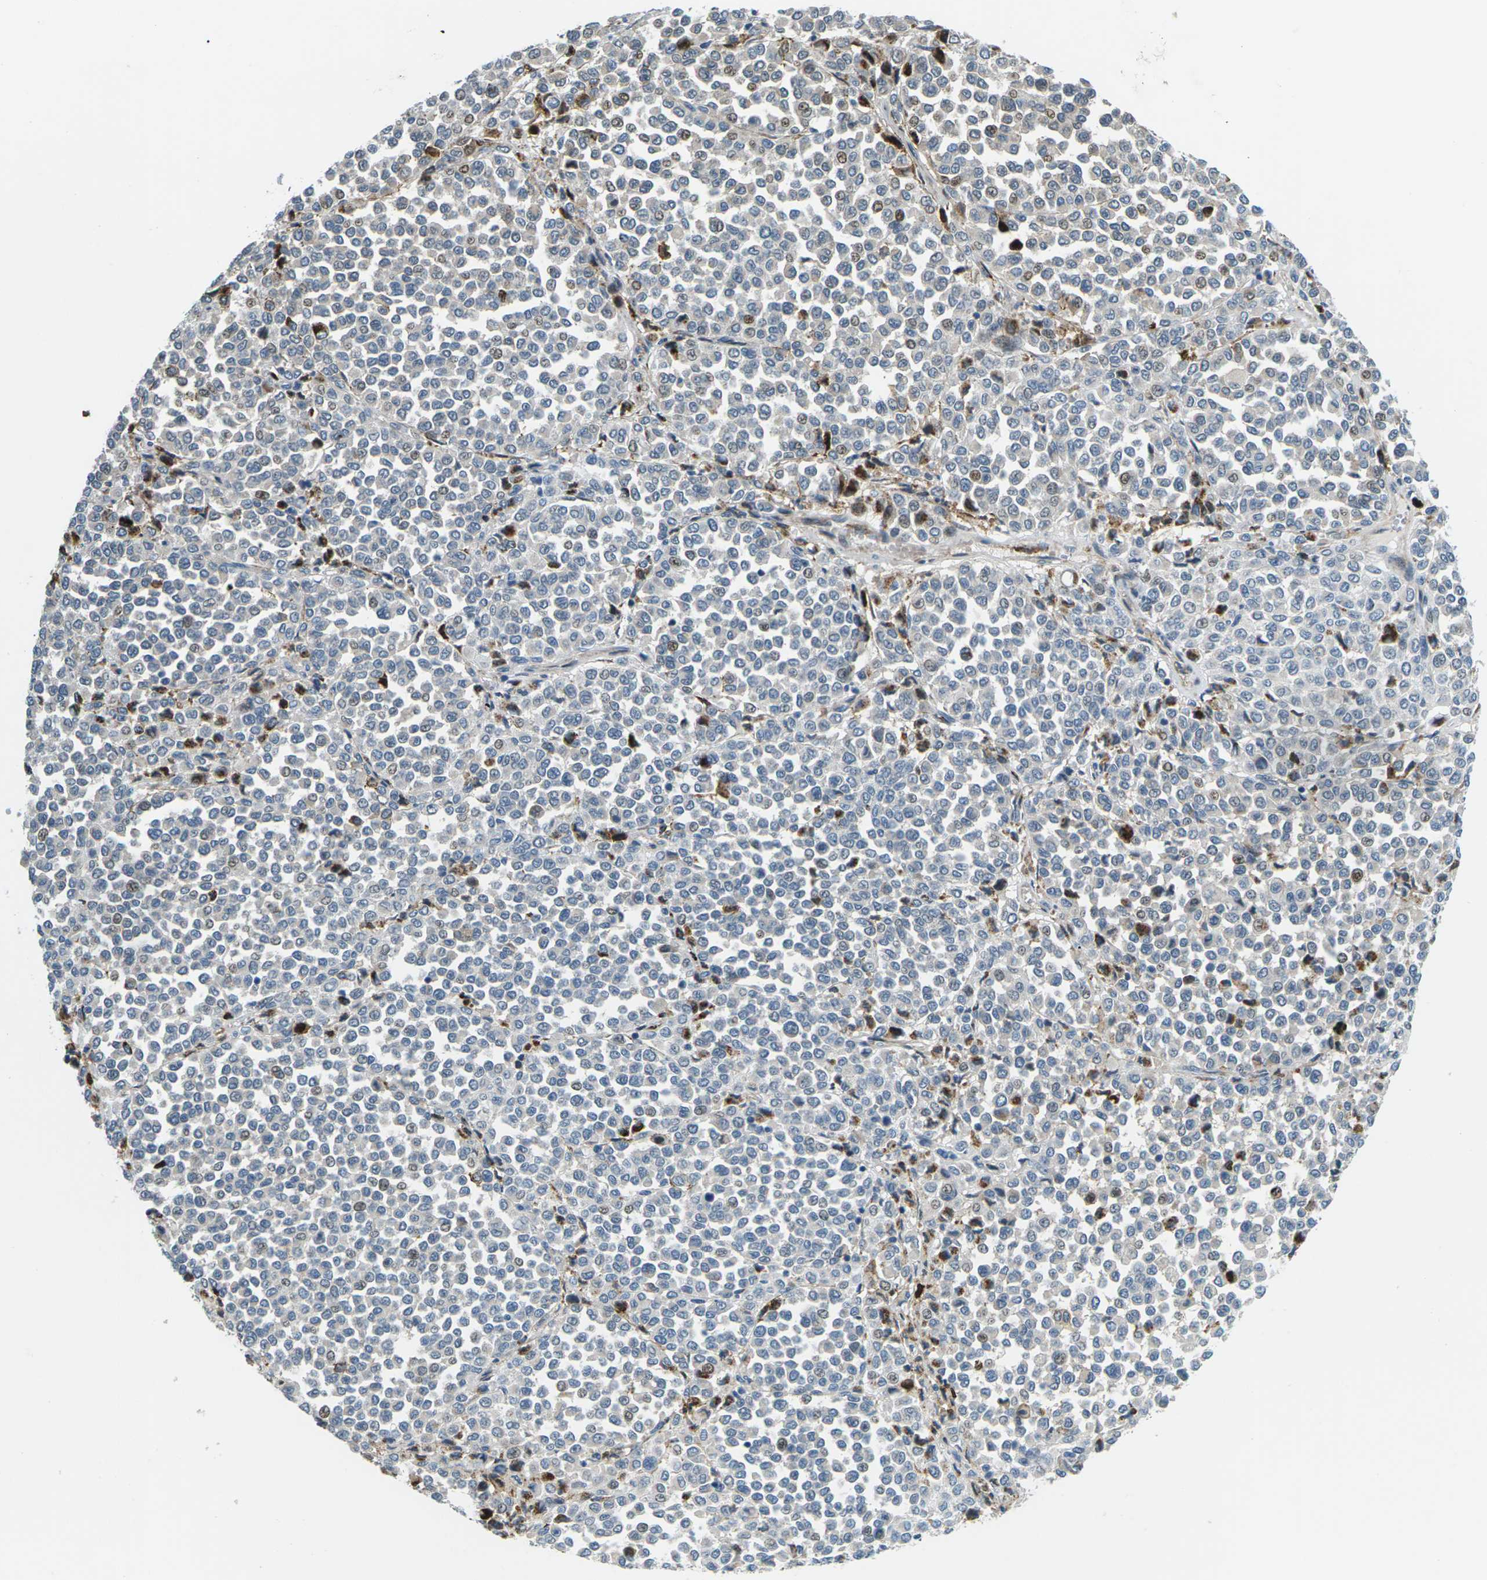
{"staining": {"intensity": "negative", "quantity": "none", "location": "none"}, "tissue": "melanoma", "cell_type": "Tumor cells", "image_type": "cancer", "snomed": [{"axis": "morphology", "description": "Malignant melanoma, Metastatic site"}, {"axis": "topography", "description": "Pancreas"}], "caption": "This is an IHC histopathology image of melanoma. There is no expression in tumor cells.", "gene": "SLC13A3", "patient": {"sex": "female", "age": 30}}